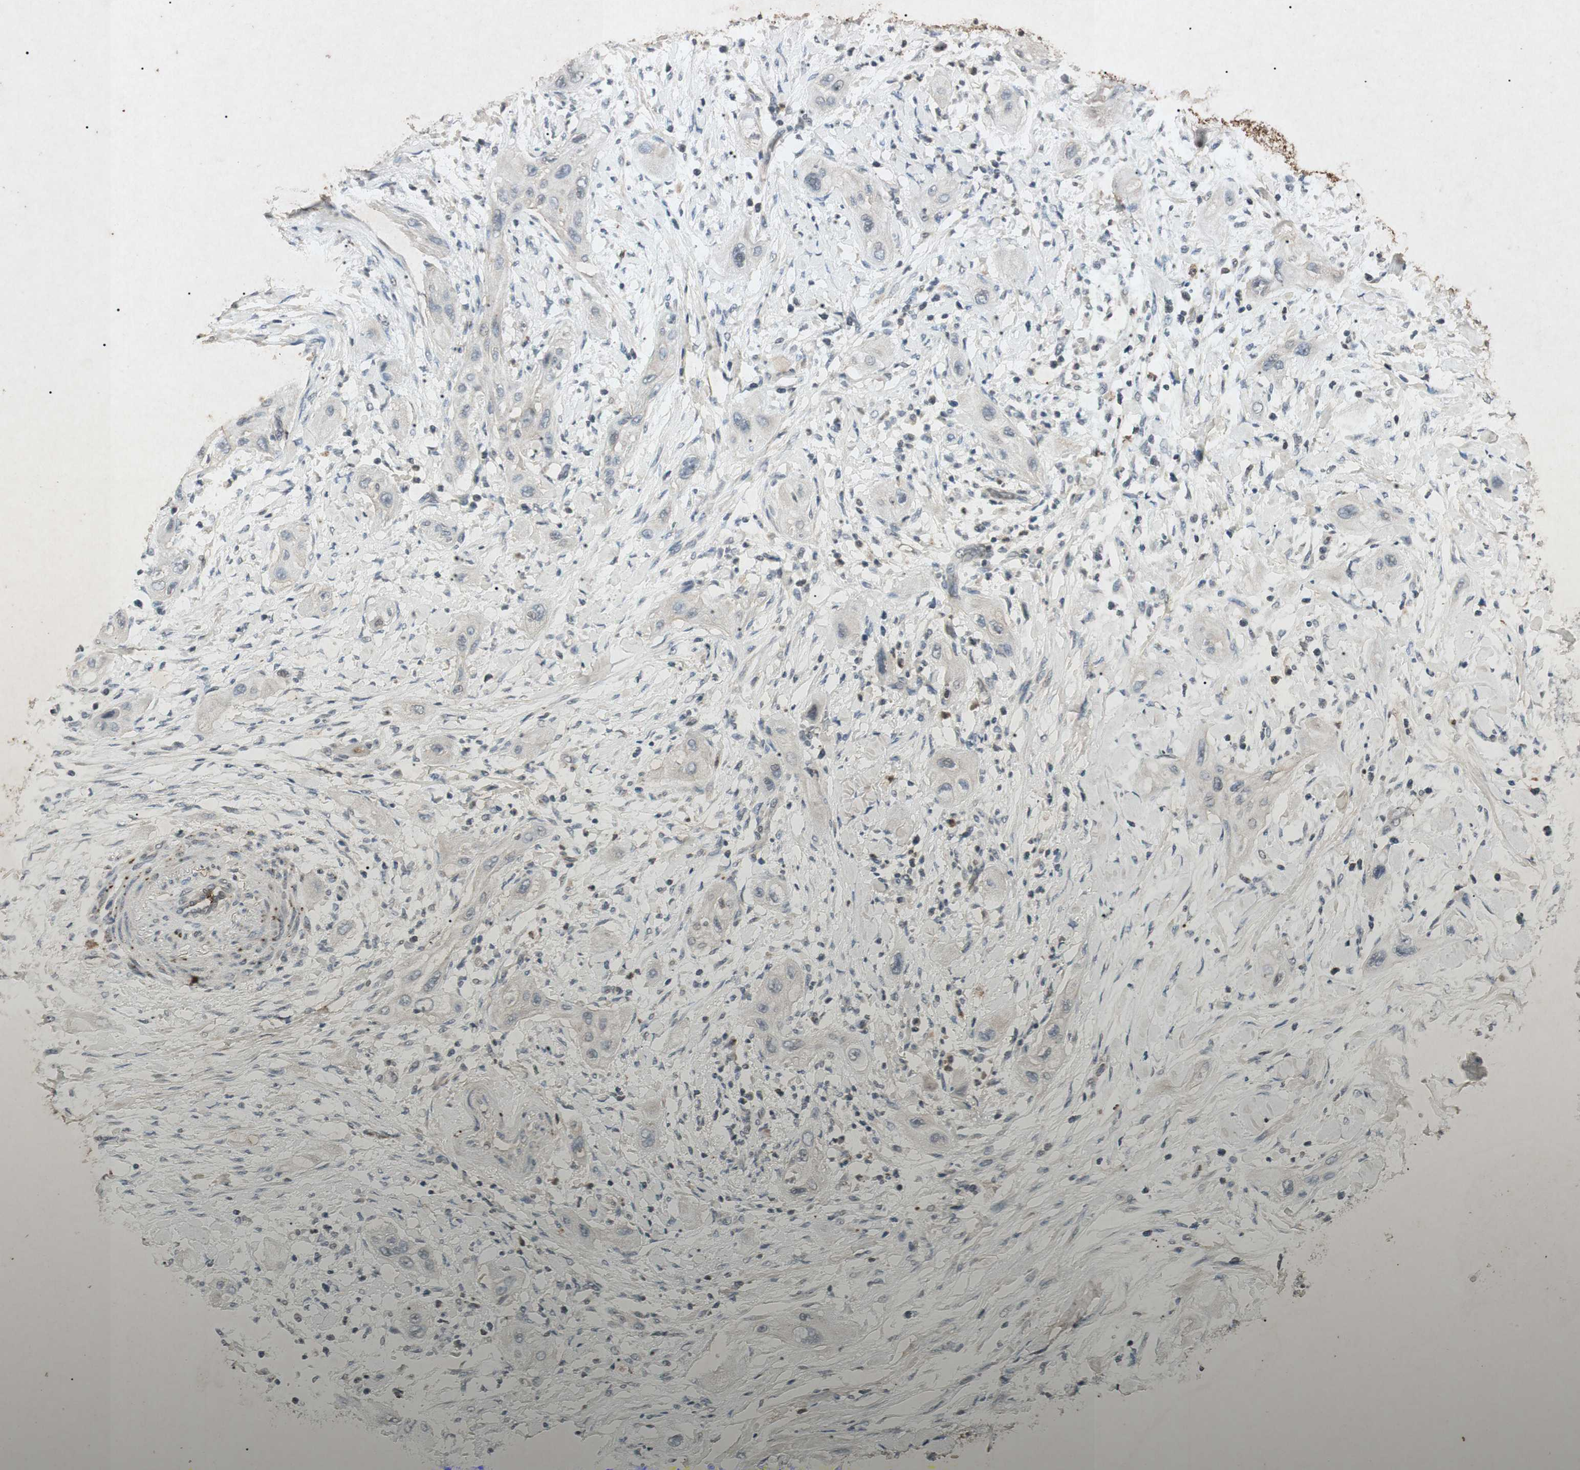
{"staining": {"intensity": "negative", "quantity": "none", "location": "none"}, "tissue": "lung cancer", "cell_type": "Tumor cells", "image_type": "cancer", "snomed": [{"axis": "morphology", "description": "Squamous cell carcinoma, NOS"}, {"axis": "topography", "description": "Lung"}], "caption": "Human squamous cell carcinoma (lung) stained for a protein using immunohistochemistry reveals no positivity in tumor cells.", "gene": "MSRB1", "patient": {"sex": "female", "age": 47}}